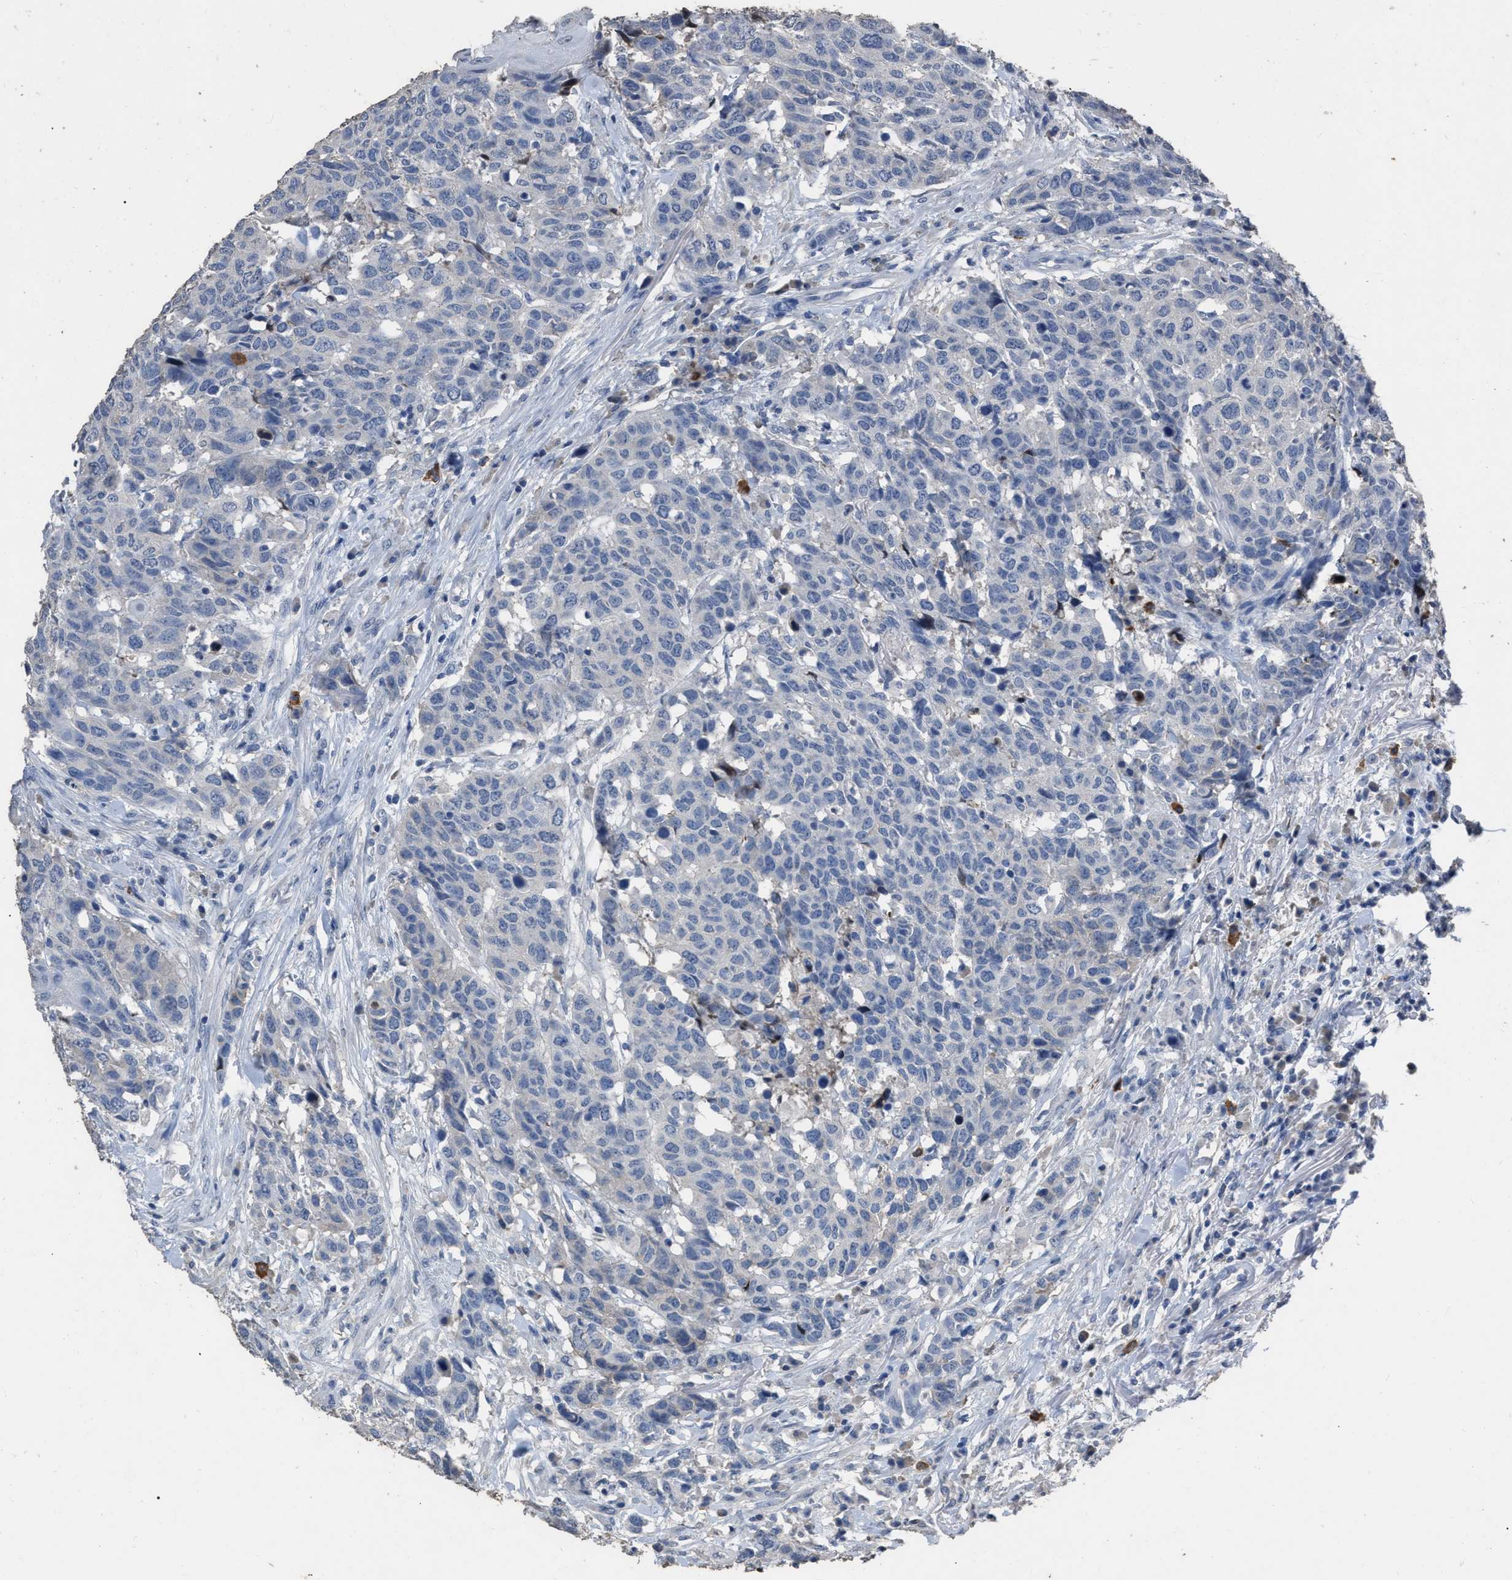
{"staining": {"intensity": "negative", "quantity": "none", "location": "none"}, "tissue": "head and neck cancer", "cell_type": "Tumor cells", "image_type": "cancer", "snomed": [{"axis": "morphology", "description": "Squamous cell carcinoma, NOS"}, {"axis": "topography", "description": "Head-Neck"}], "caption": "Micrograph shows no protein staining in tumor cells of head and neck cancer tissue.", "gene": "HABP2", "patient": {"sex": "male", "age": 66}}